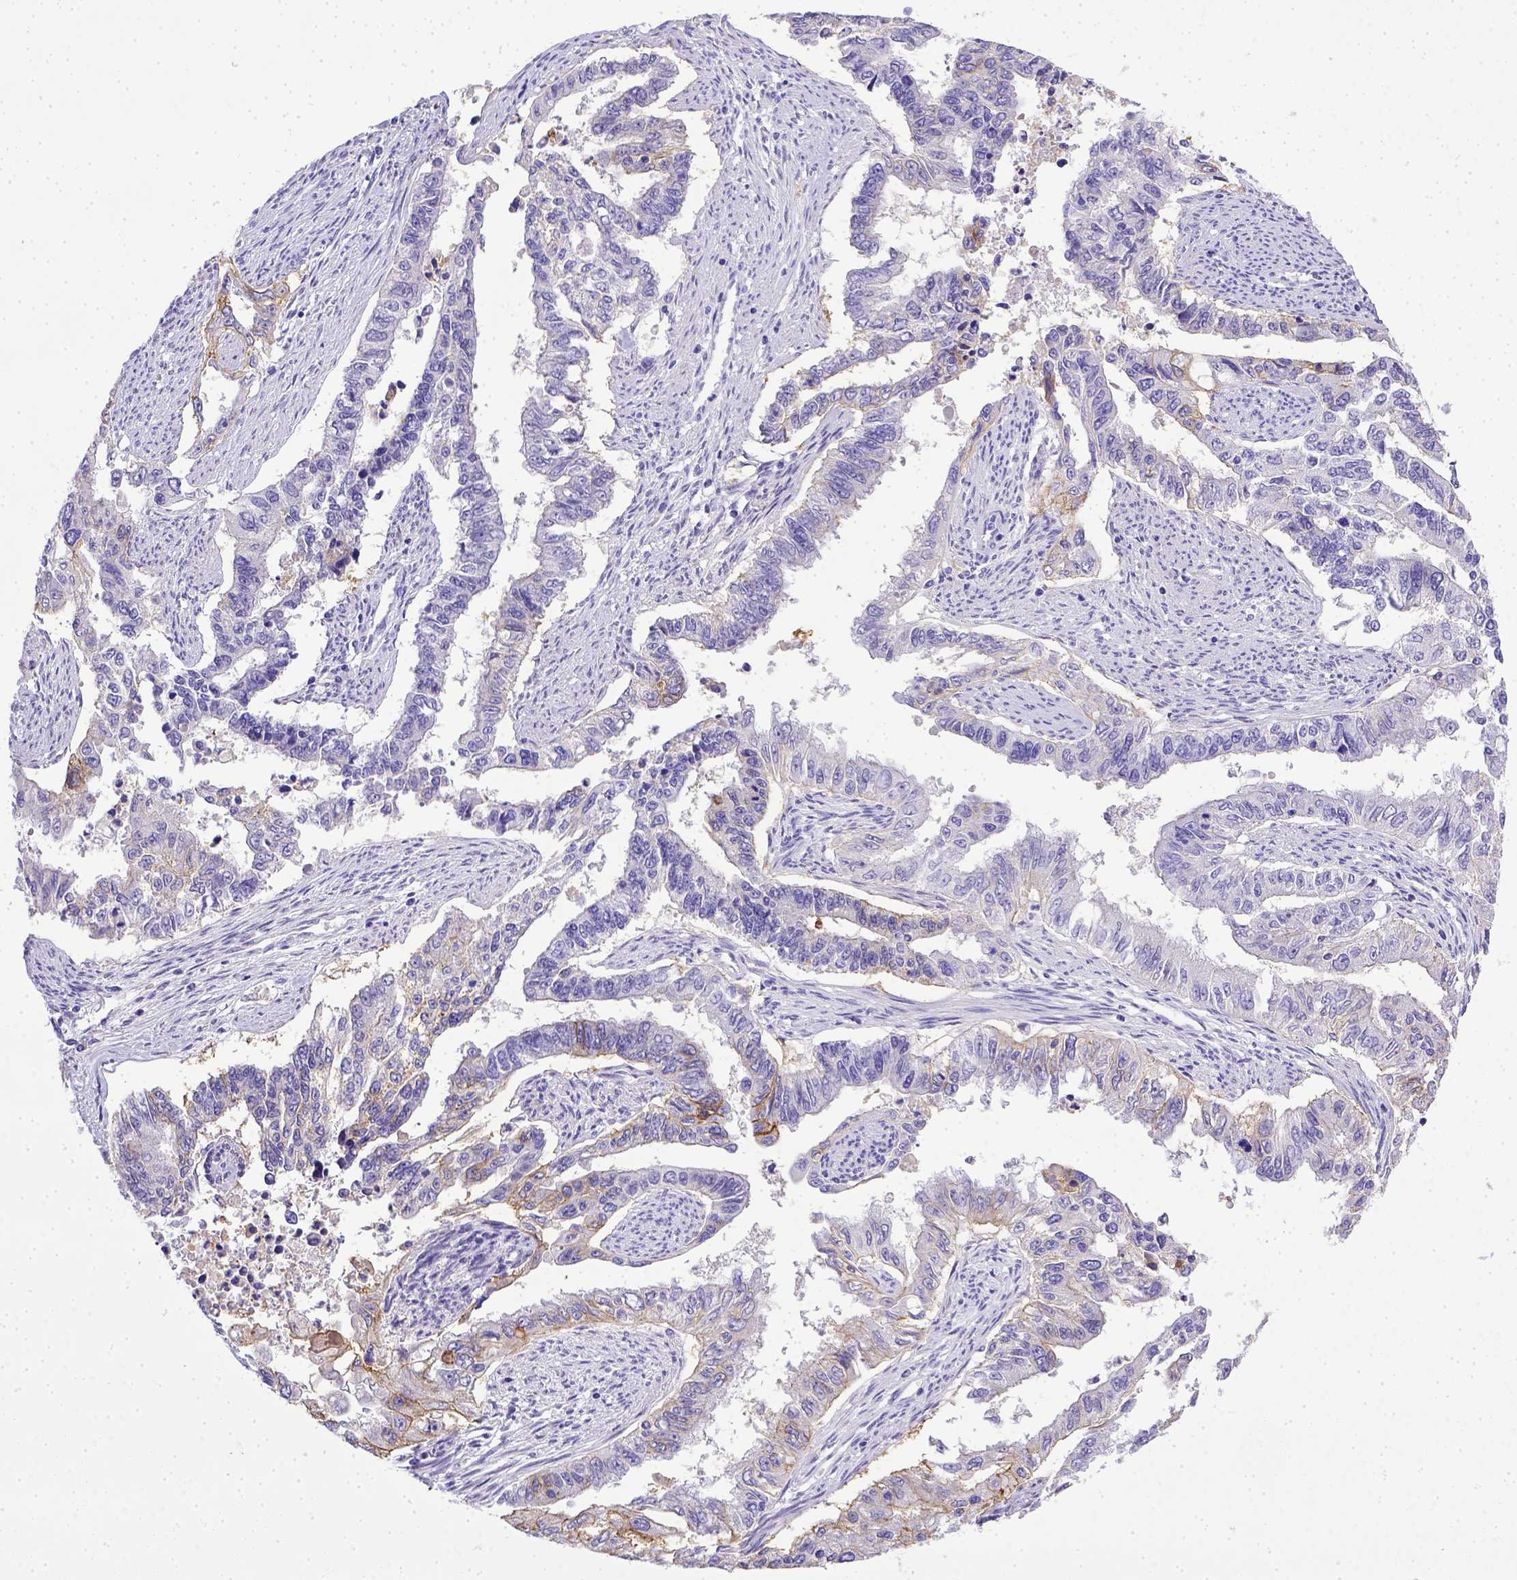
{"staining": {"intensity": "moderate", "quantity": "<25%", "location": "cytoplasmic/membranous"}, "tissue": "endometrial cancer", "cell_type": "Tumor cells", "image_type": "cancer", "snomed": [{"axis": "morphology", "description": "Adenocarcinoma, NOS"}, {"axis": "topography", "description": "Uterus"}], "caption": "This is a histology image of IHC staining of endometrial cancer, which shows moderate positivity in the cytoplasmic/membranous of tumor cells.", "gene": "BTN1A1", "patient": {"sex": "female", "age": 59}}